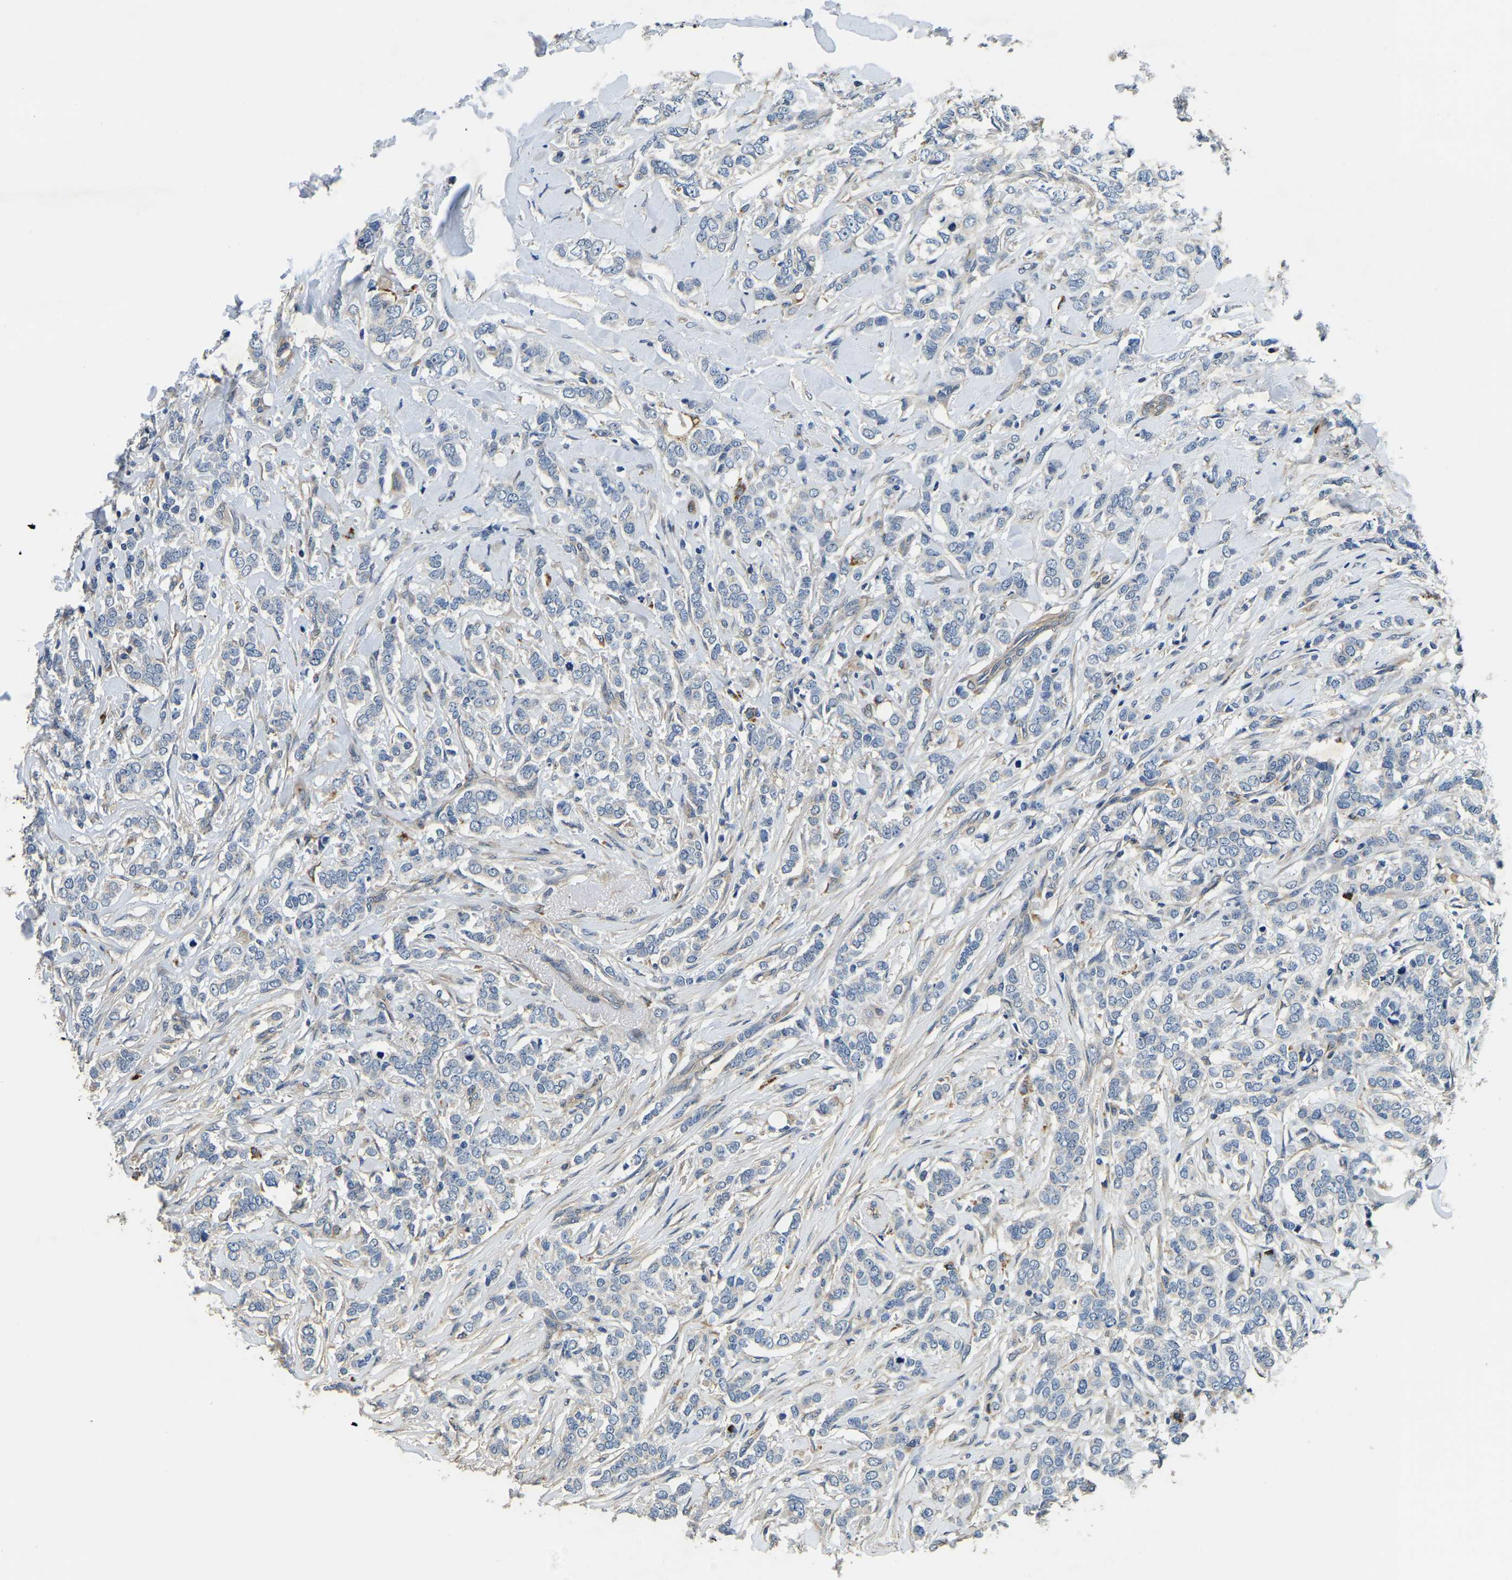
{"staining": {"intensity": "negative", "quantity": "none", "location": "none"}, "tissue": "breast cancer", "cell_type": "Tumor cells", "image_type": "cancer", "snomed": [{"axis": "morphology", "description": "Lobular carcinoma"}, {"axis": "topography", "description": "Skin"}, {"axis": "topography", "description": "Breast"}], "caption": "High power microscopy histopathology image of an immunohistochemistry (IHC) photomicrograph of lobular carcinoma (breast), revealing no significant positivity in tumor cells. Brightfield microscopy of IHC stained with DAB (brown) and hematoxylin (blue), captured at high magnification.", "gene": "RNF39", "patient": {"sex": "female", "age": 46}}